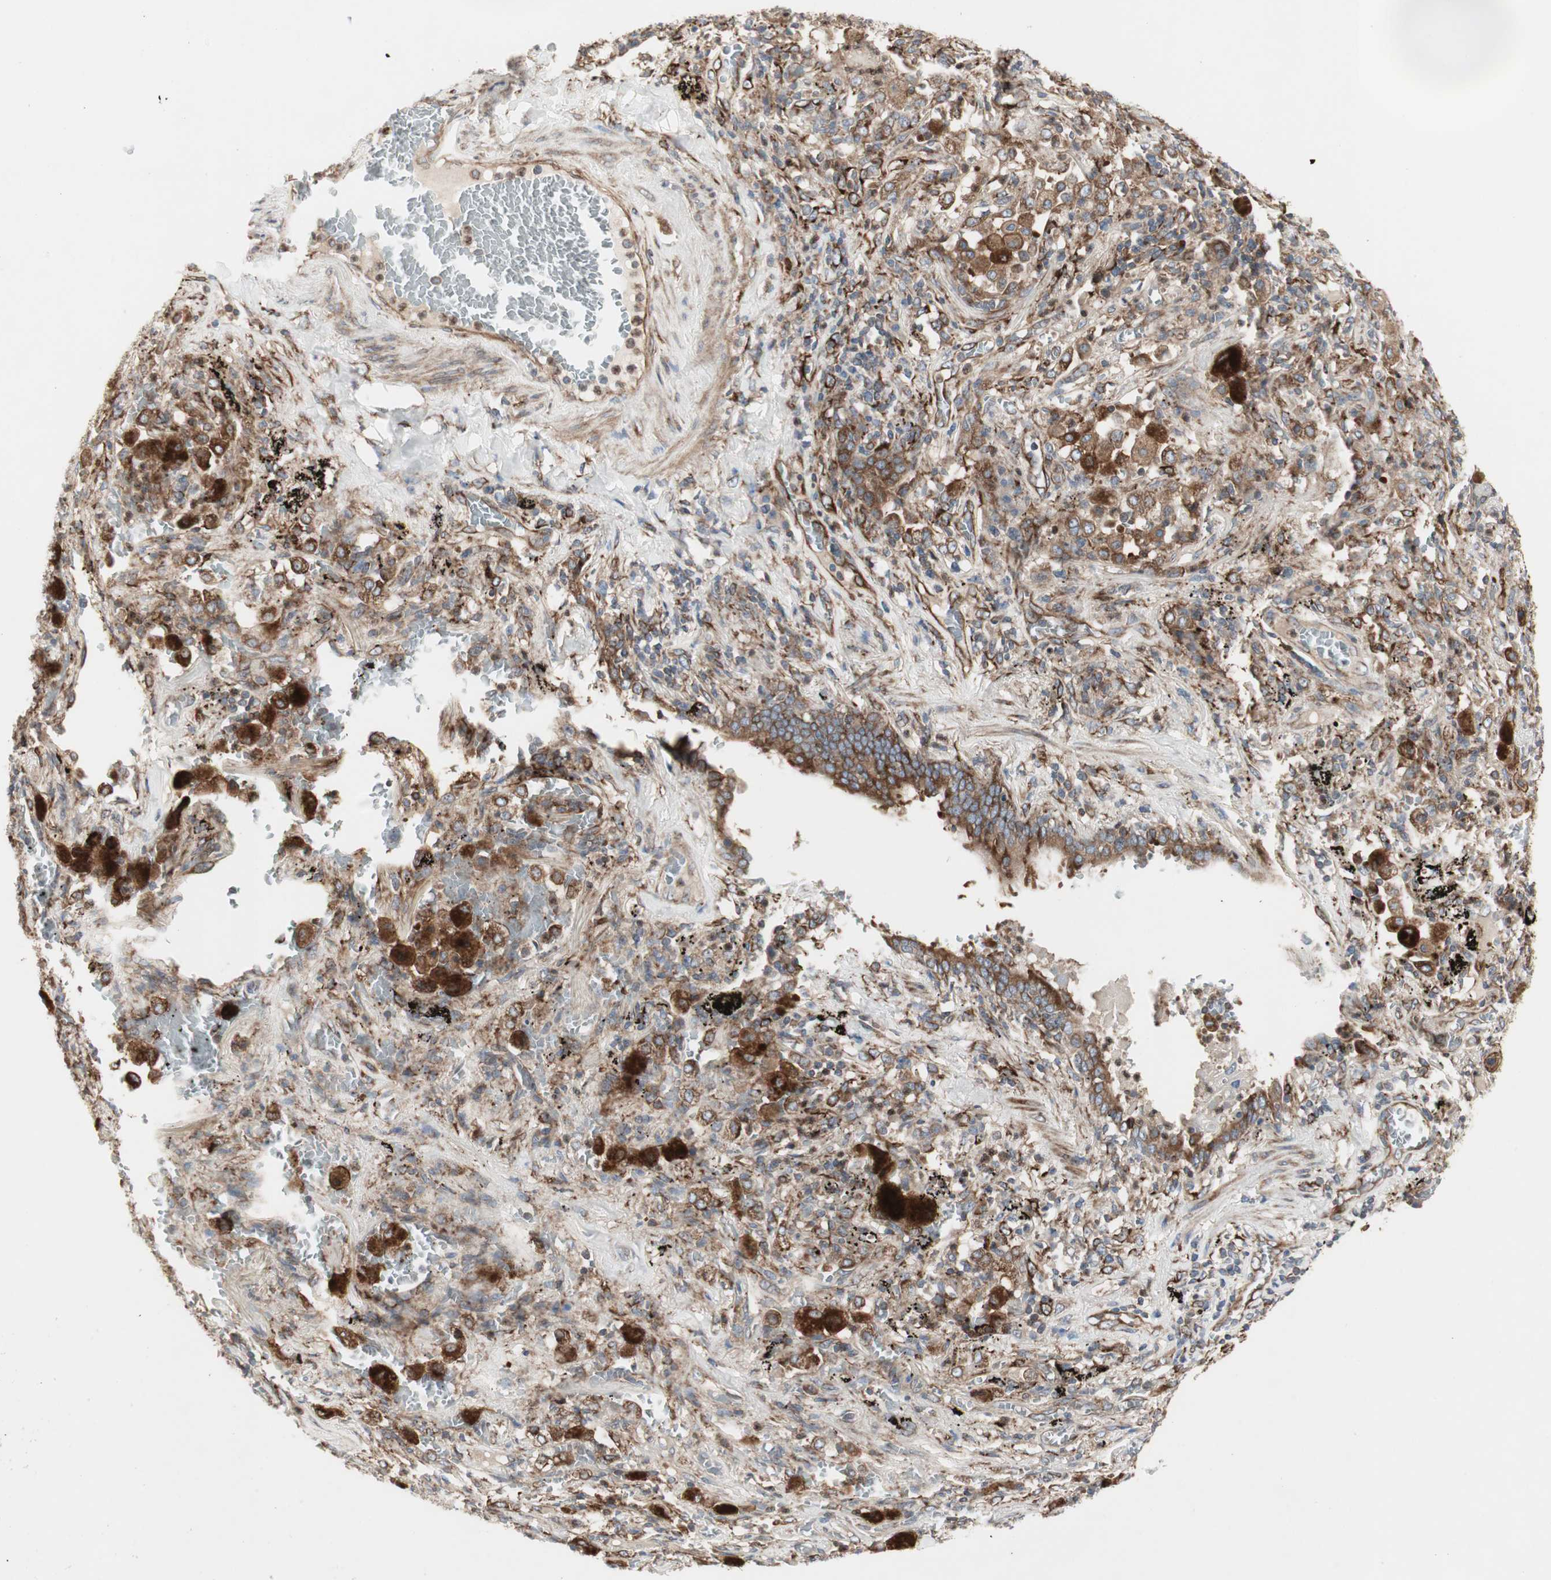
{"staining": {"intensity": "strong", "quantity": ">75%", "location": "cytoplasmic/membranous"}, "tissue": "lung cancer", "cell_type": "Tumor cells", "image_type": "cancer", "snomed": [{"axis": "morphology", "description": "Squamous cell carcinoma, NOS"}, {"axis": "topography", "description": "Lung"}], "caption": "Immunohistochemistry (DAB (3,3'-diaminobenzidine)) staining of human lung cancer shows strong cytoplasmic/membranous protein expression in about >75% of tumor cells.", "gene": "H6PD", "patient": {"sex": "male", "age": 57}}